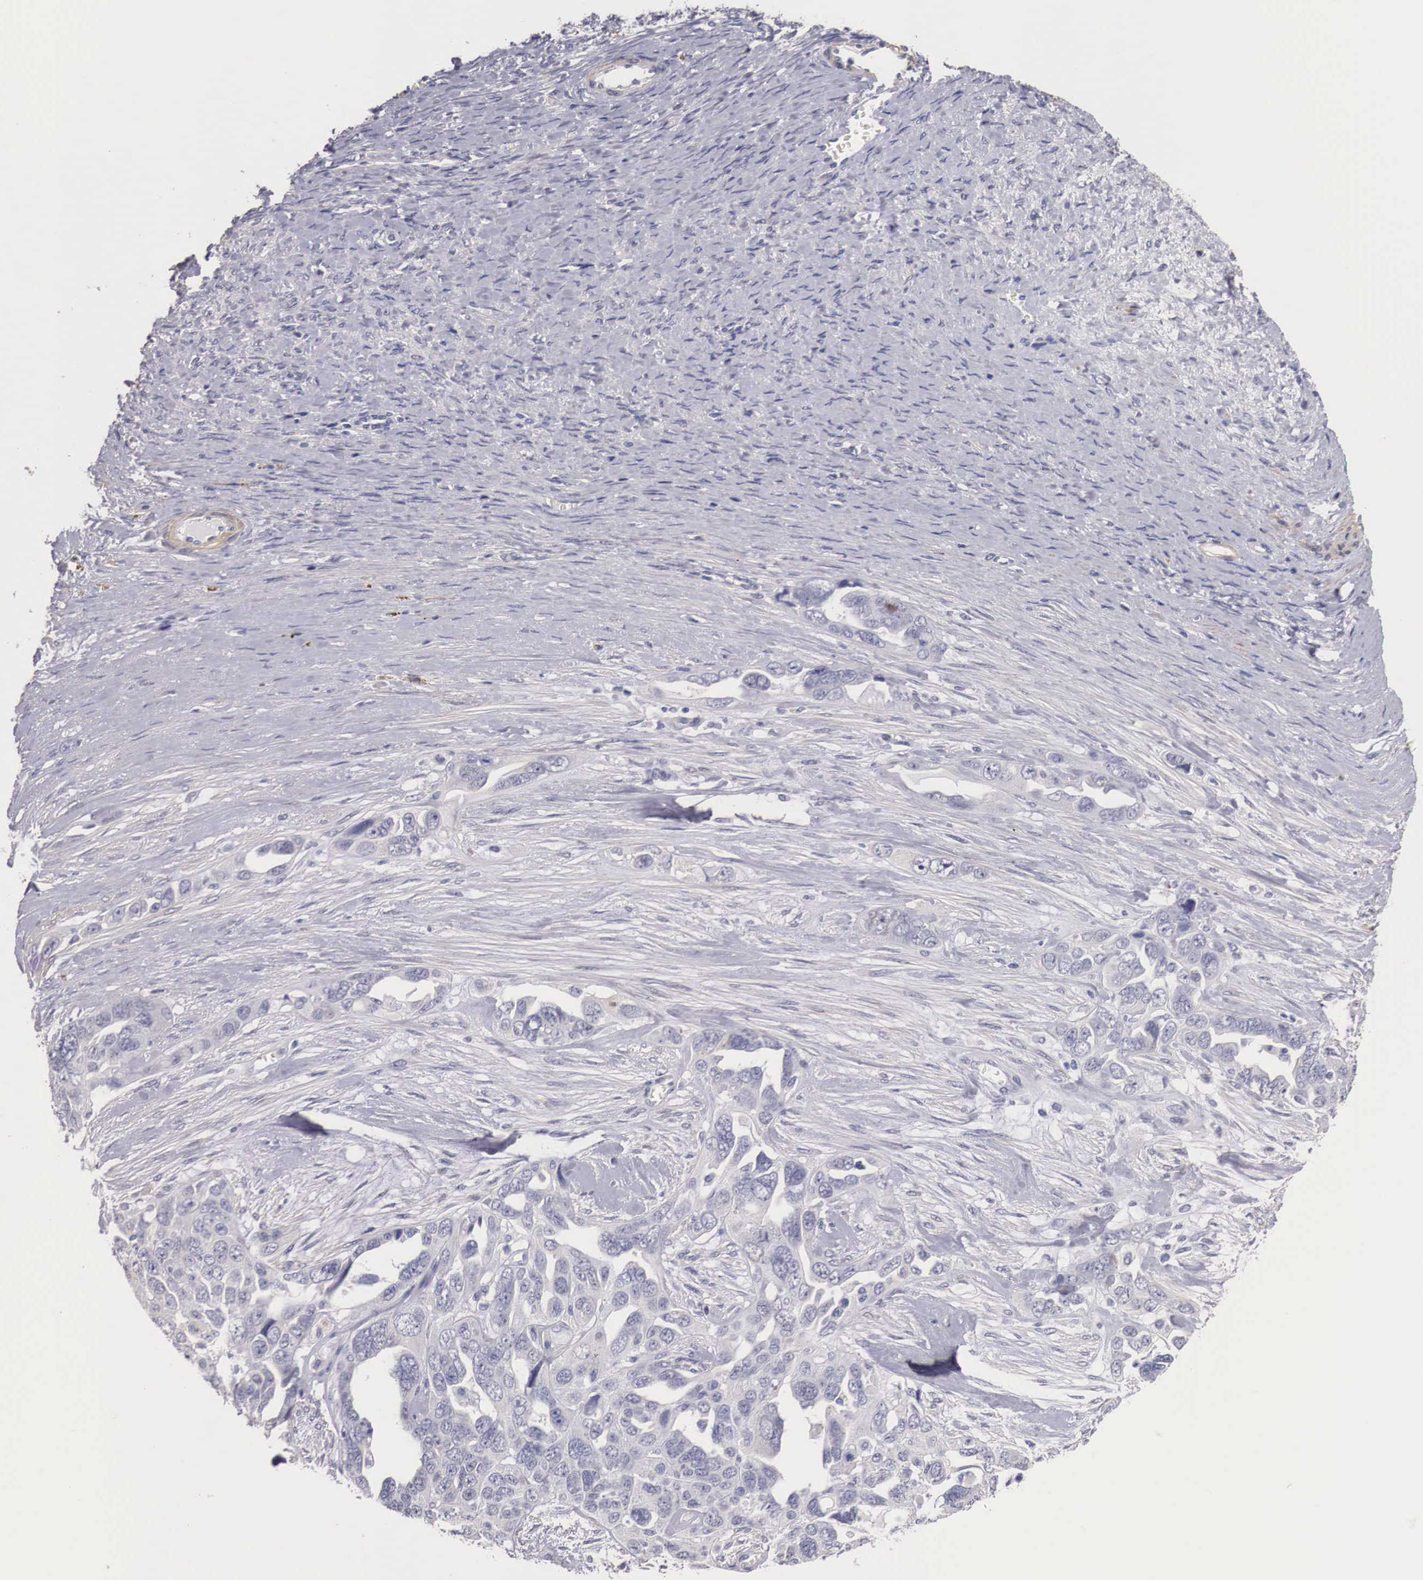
{"staining": {"intensity": "negative", "quantity": "none", "location": "none"}, "tissue": "ovarian cancer", "cell_type": "Tumor cells", "image_type": "cancer", "snomed": [{"axis": "morphology", "description": "Cystadenocarcinoma, serous, NOS"}, {"axis": "topography", "description": "Ovary"}], "caption": "There is no significant expression in tumor cells of ovarian cancer.", "gene": "ENOX2", "patient": {"sex": "female", "age": 63}}